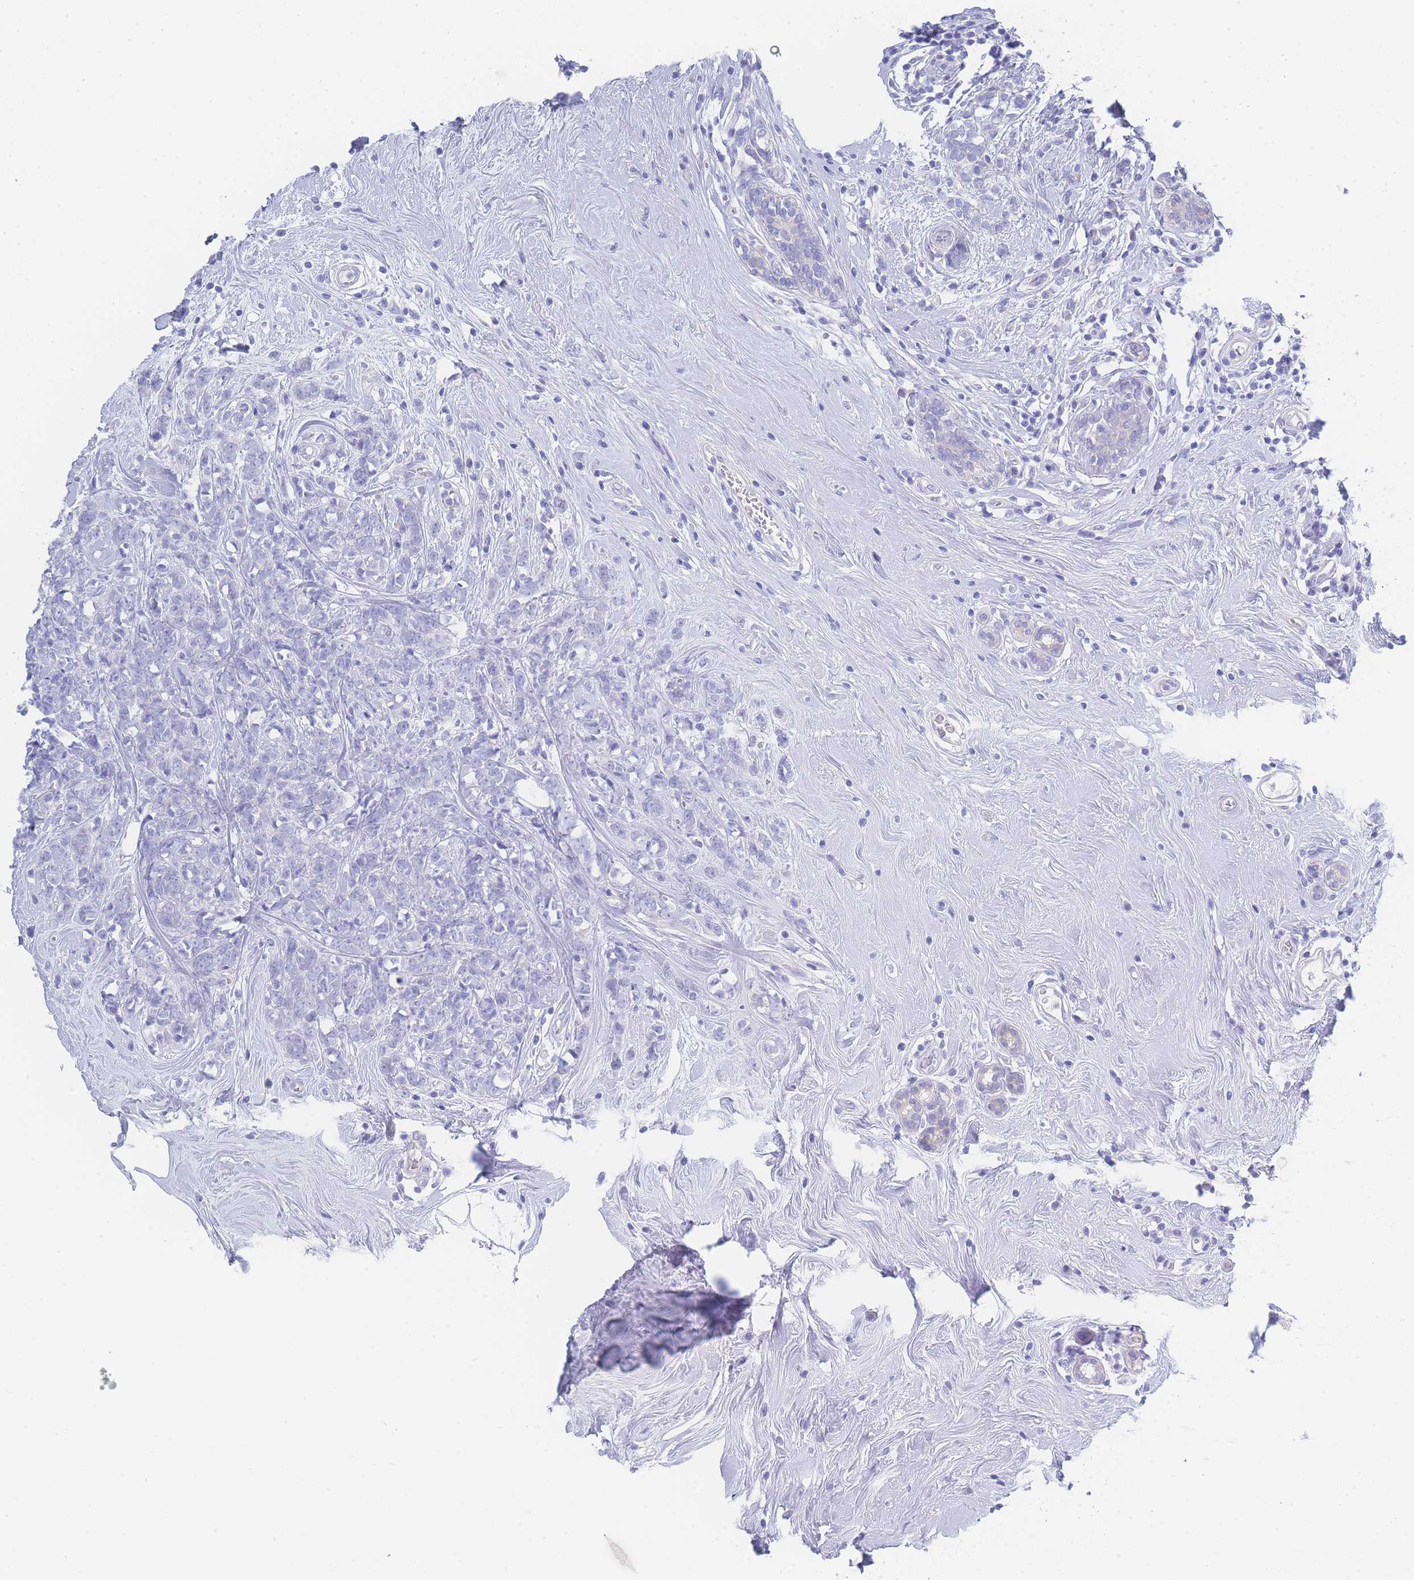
{"staining": {"intensity": "negative", "quantity": "none", "location": "none"}, "tissue": "breast cancer", "cell_type": "Tumor cells", "image_type": "cancer", "snomed": [{"axis": "morphology", "description": "Lobular carcinoma"}, {"axis": "topography", "description": "Breast"}], "caption": "The micrograph demonstrates no staining of tumor cells in breast lobular carcinoma.", "gene": "LZTFL1", "patient": {"sex": "female", "age": 58}}